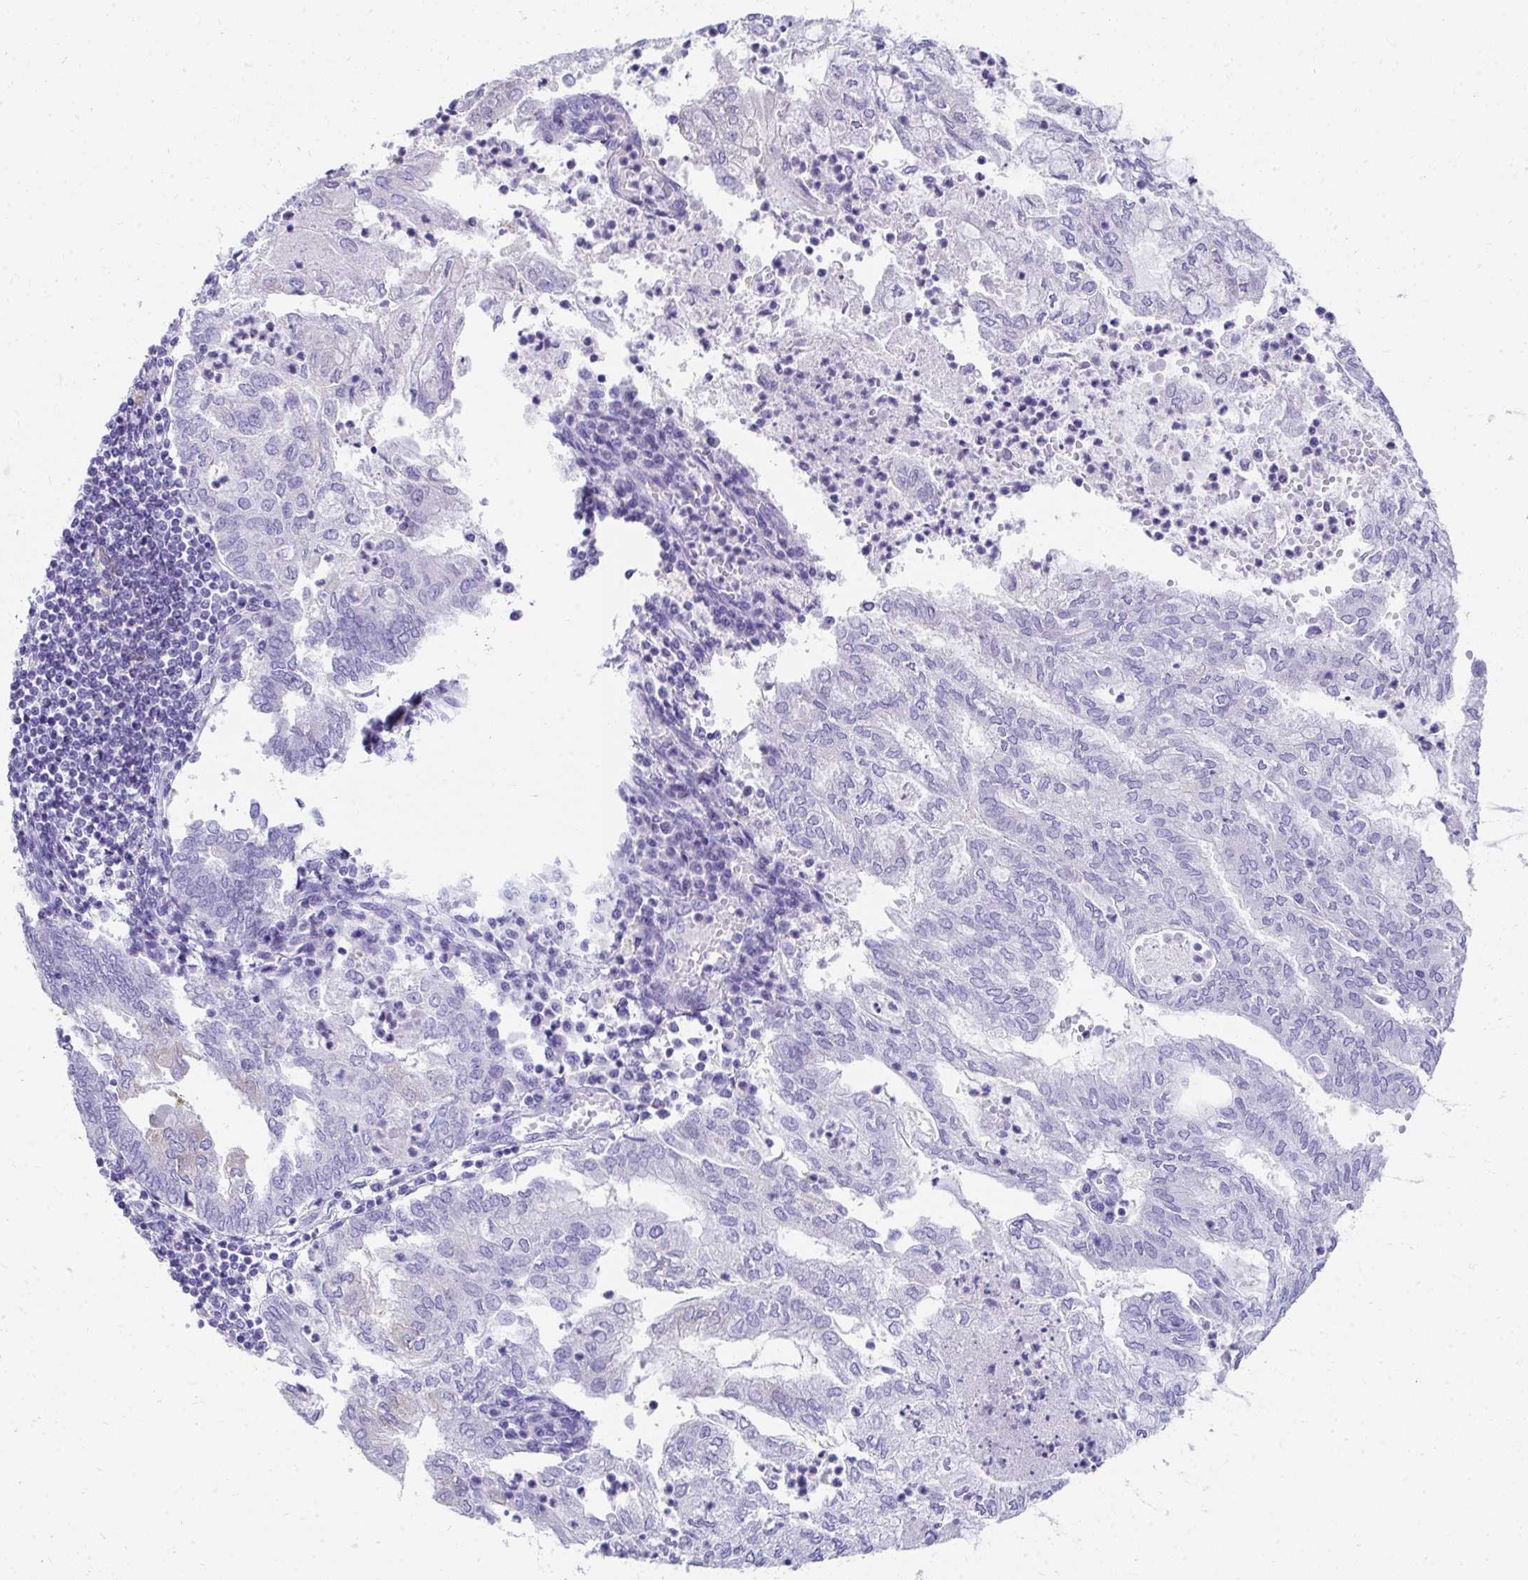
{"staining": {"intensity": "negative", "quantity": "none", "location": "none"}, "tissue": "endometrial cancer", "cell_type": "Tumor cells", "image_type": "cancer", "snomed": [{"axis": "morphology", "description": "Adenocarcinoma, NOS"}, {"axis": "topography", "description": "Endometrium"}], "caption": "The immunohistochemistry micrograph has no significant staining in tumor cells of endometrial cancer tissue. (DAB (3,3'-diaminobenzidine) immunohistochemistry visualized using brightfield microscopy, high magnification).", "gene": "SEC14L3", "patient": {"sex": "female", "age": 75}}